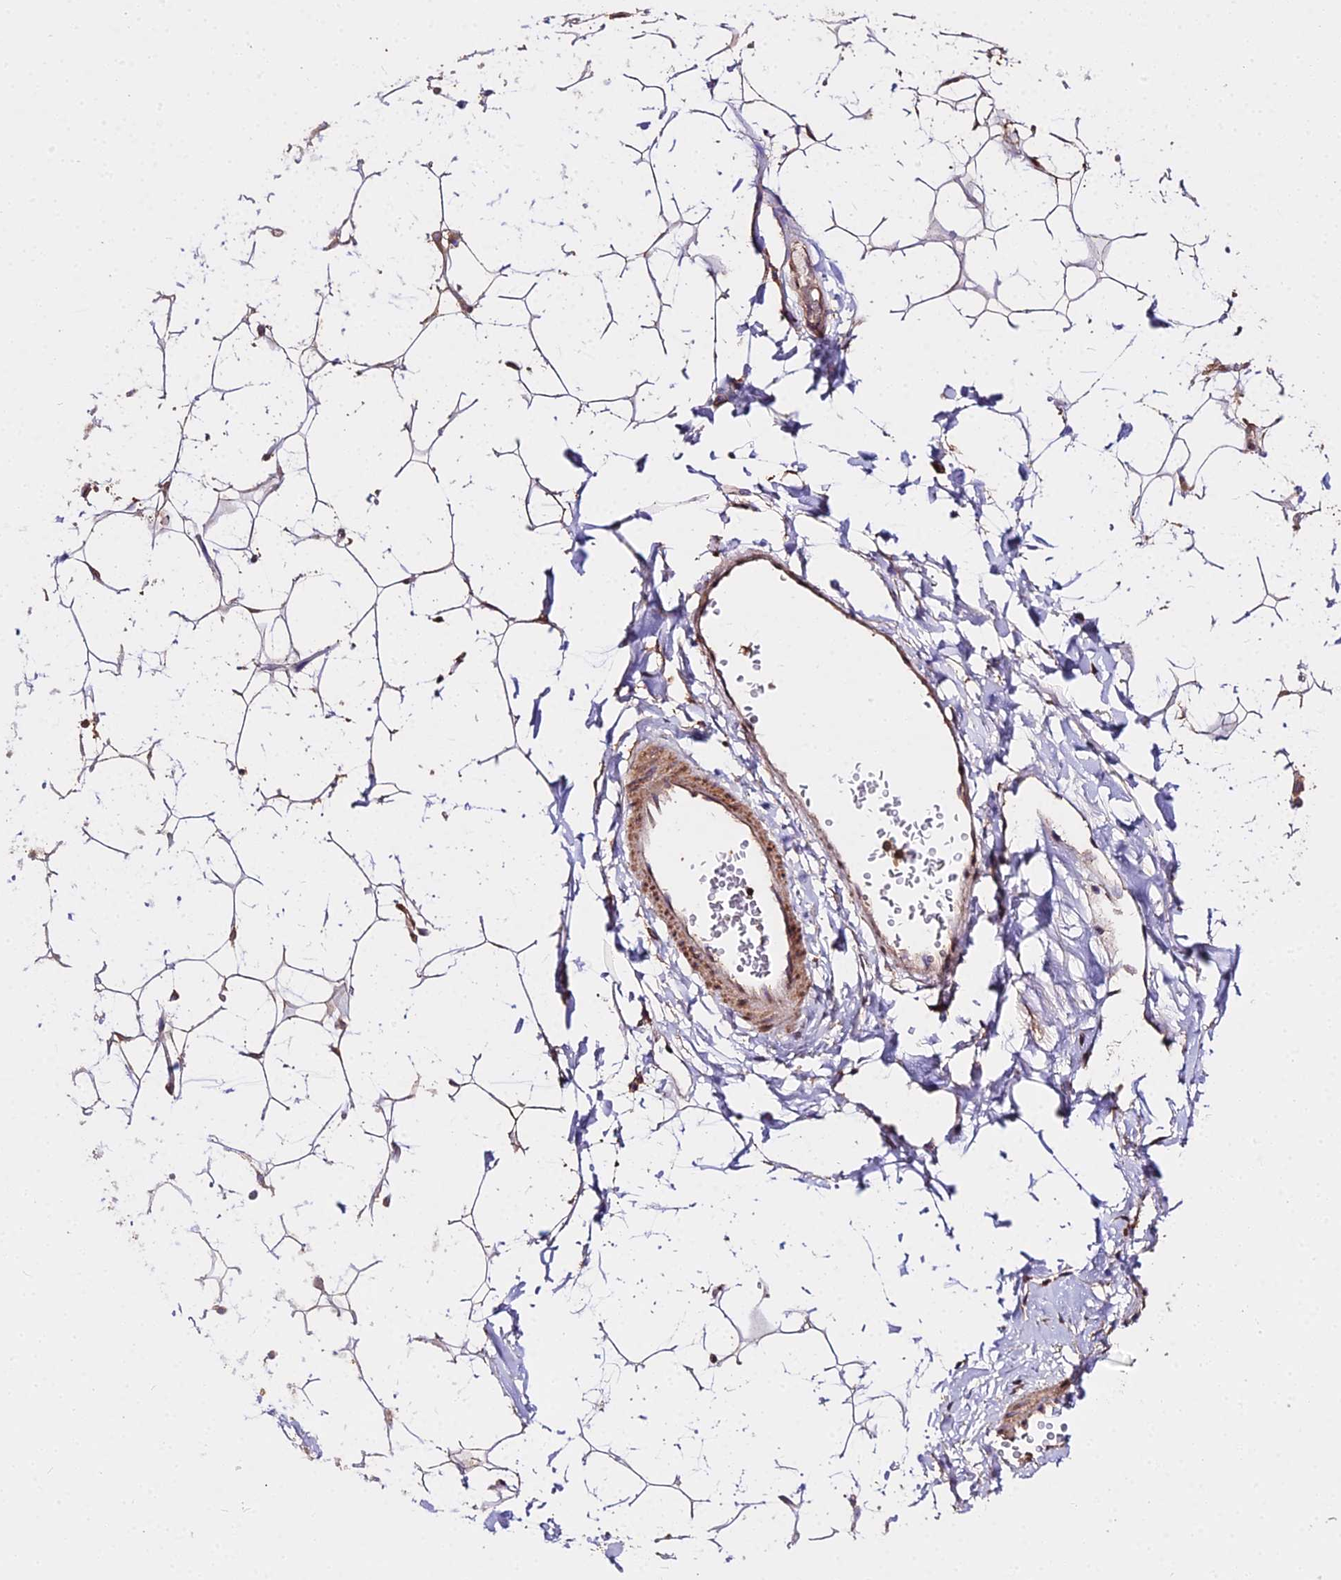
{"staining": {"intensity": "weak", "quantity": "<25%", "location": "cytoplasmic/membranous"}, "tissue": "adipose tissue", "cell_type": "Adipocytes", "image_type": "normal", "snomed": [{"axis": "morphology", "description": "Normal tissue, NOS"}, {"axis": "topography", "description": "Breast"}], "caption": "Adipose tissue stained for a protein using immunohistochemistry (IHC) displays no positivity adipocytes.", "gene": "METTL13", "patient": {"sex": "female", "age": 26}}